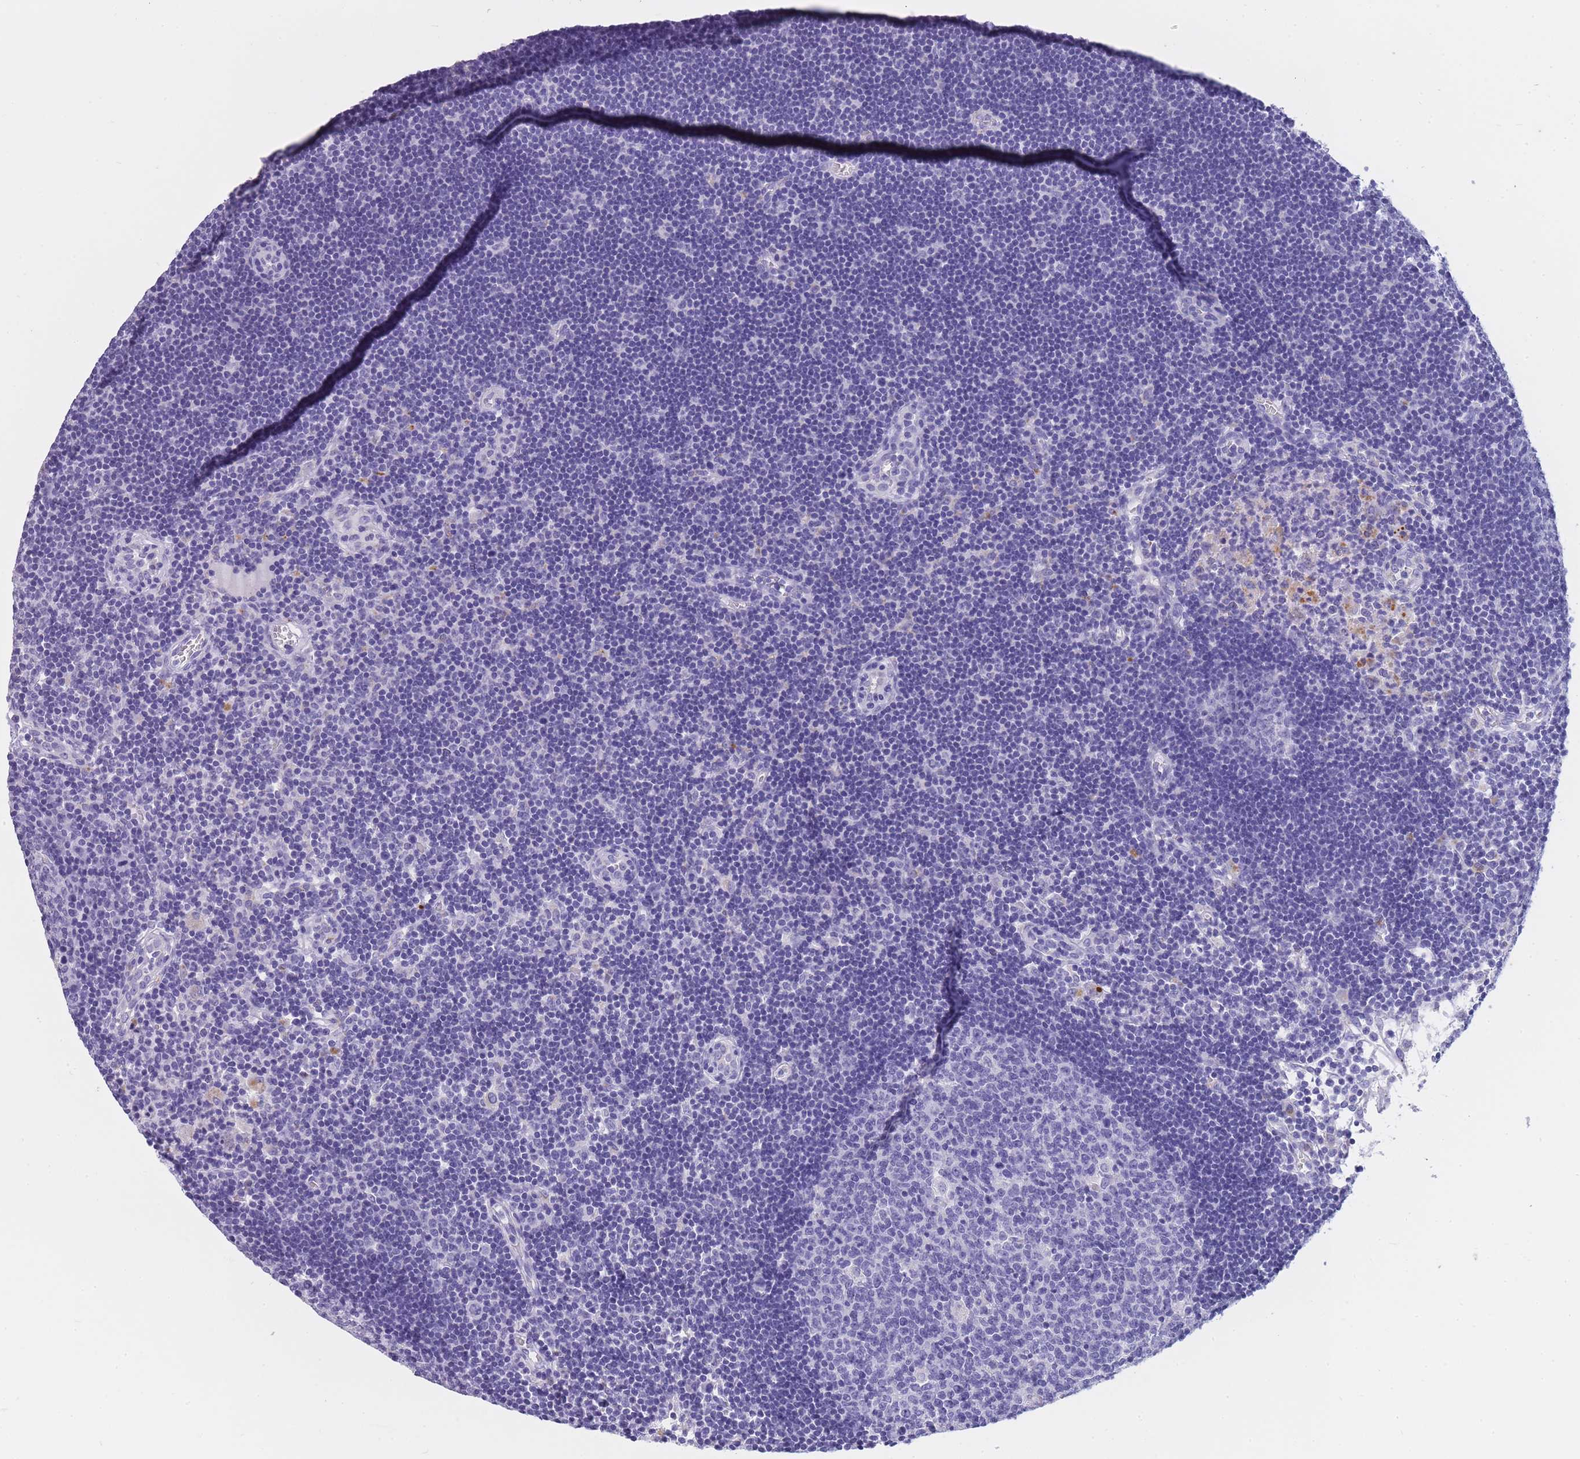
{"staining": {"intensity": "negative", "quantity": "none", "location": "none"}, "tissue": "lymph node", "cell_type": "Germinal center cells", "image_type": "normal", "snomed": [{"axis": "morphology", "description": "Normal tissue, NOS"}, {"axis": "topography", "description": "Lymph node"}], "caption": "Micrograph shows no protein positivity in germinal center cells of unremarkable lymph node. (DAB IHC with hematoxylin counter stain).", "gene": "GAA", "patient": {"sex": "male", "age": 62}}